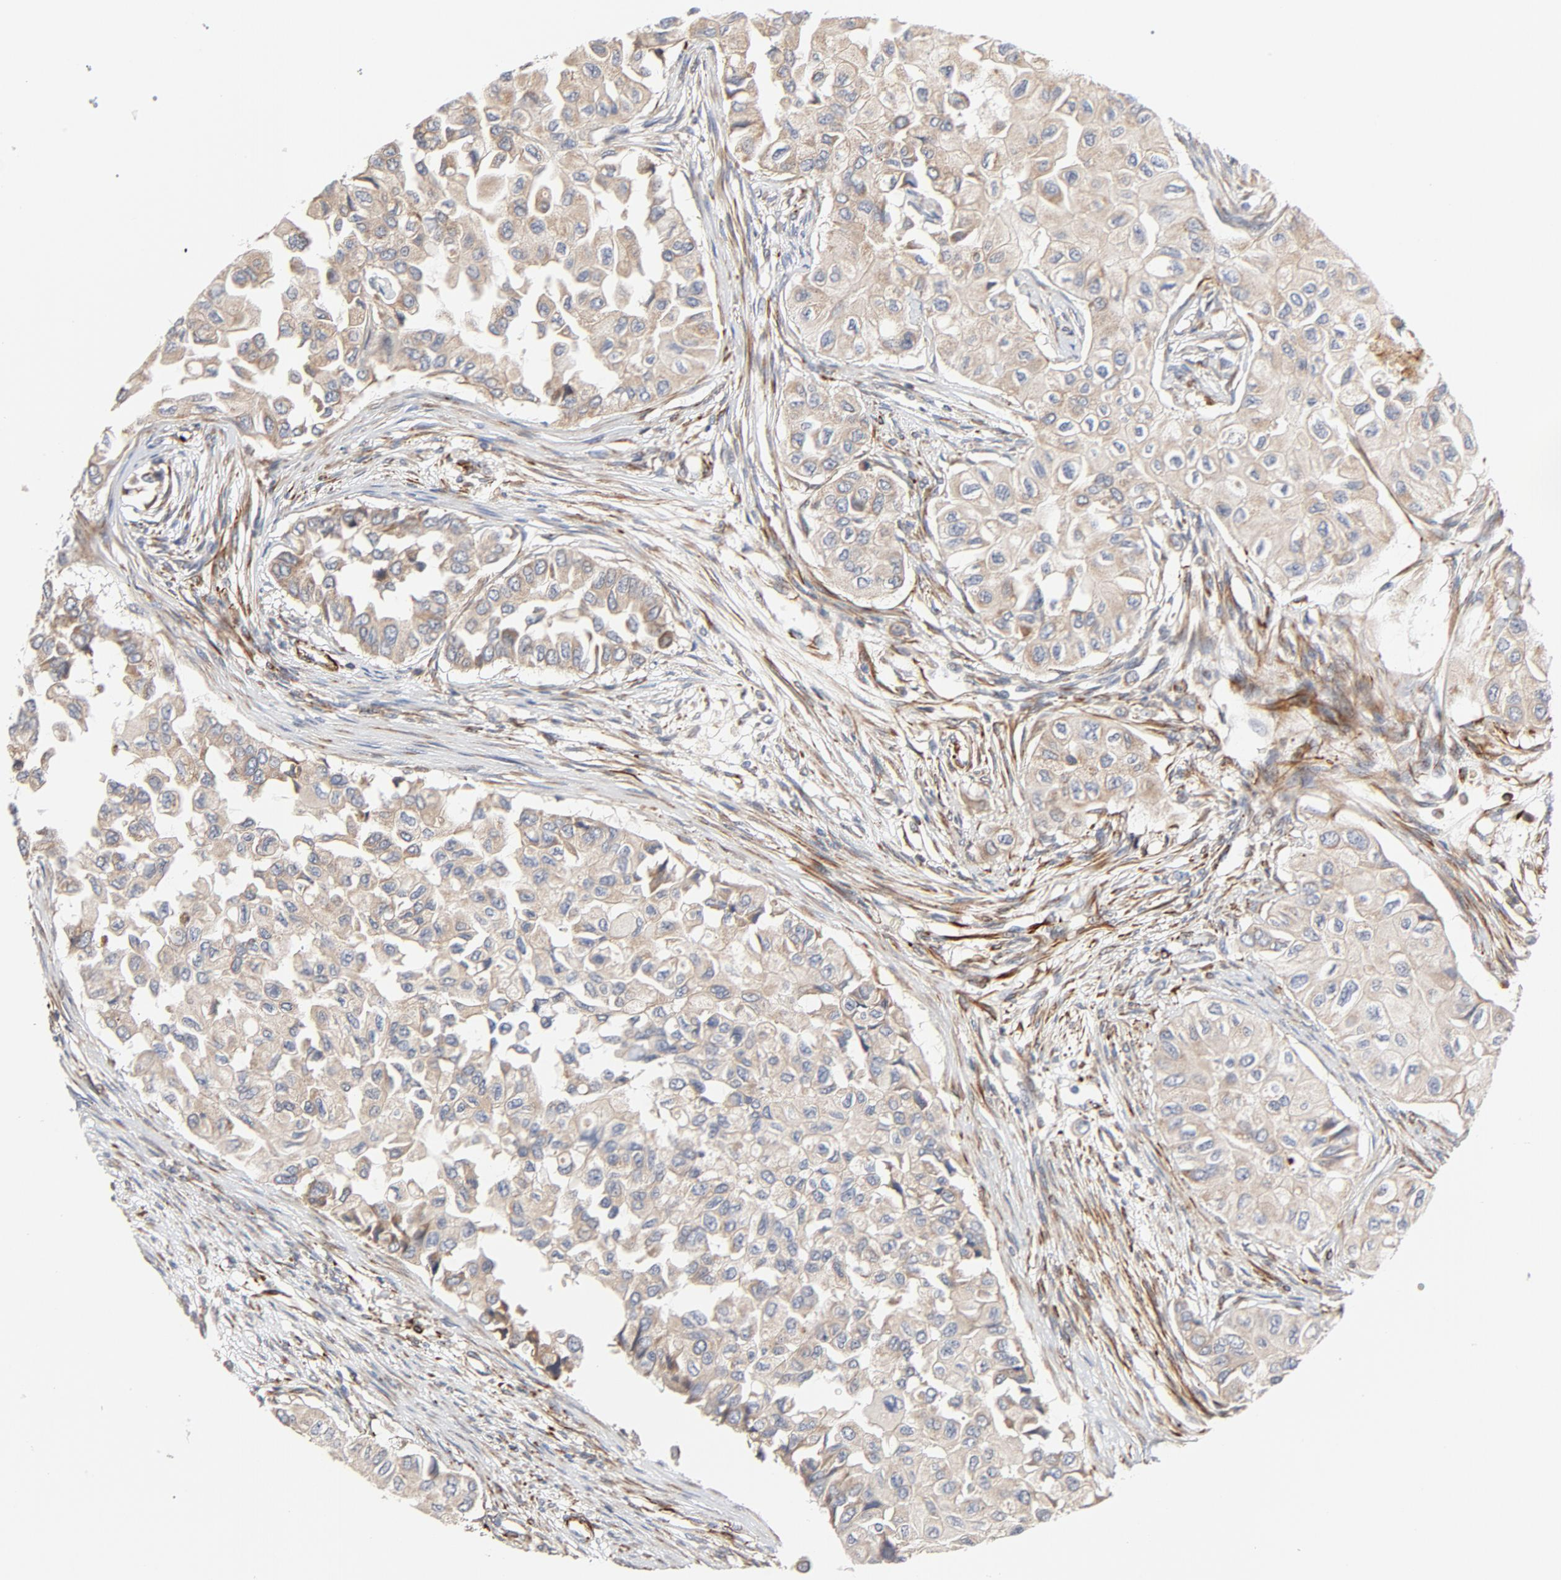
{"staining": {"intensity": "moderate", "quantity": ">75%", "location": "cytoplasmic/membranous"}, "tissue": "breast cancer", "cell_type": "Tumor cells", "image_type": "cancer", "snomed": [{"axis": "morphology", "description": "Normal tissue, NOS"}, {"axis": "morphology", "description": "Duct carcinoma"}, {"axis": "topography", "description": "Breast"}], "caption": "Protein expression analysis of breast cancer (infiltrating ductal carcinoma) exhibits moderate cytoplasmic/membranous positivity in approximately >75% of tumor cells.", "gene": "FAM118A", "patient": {"sex": "female", "age": 49}}